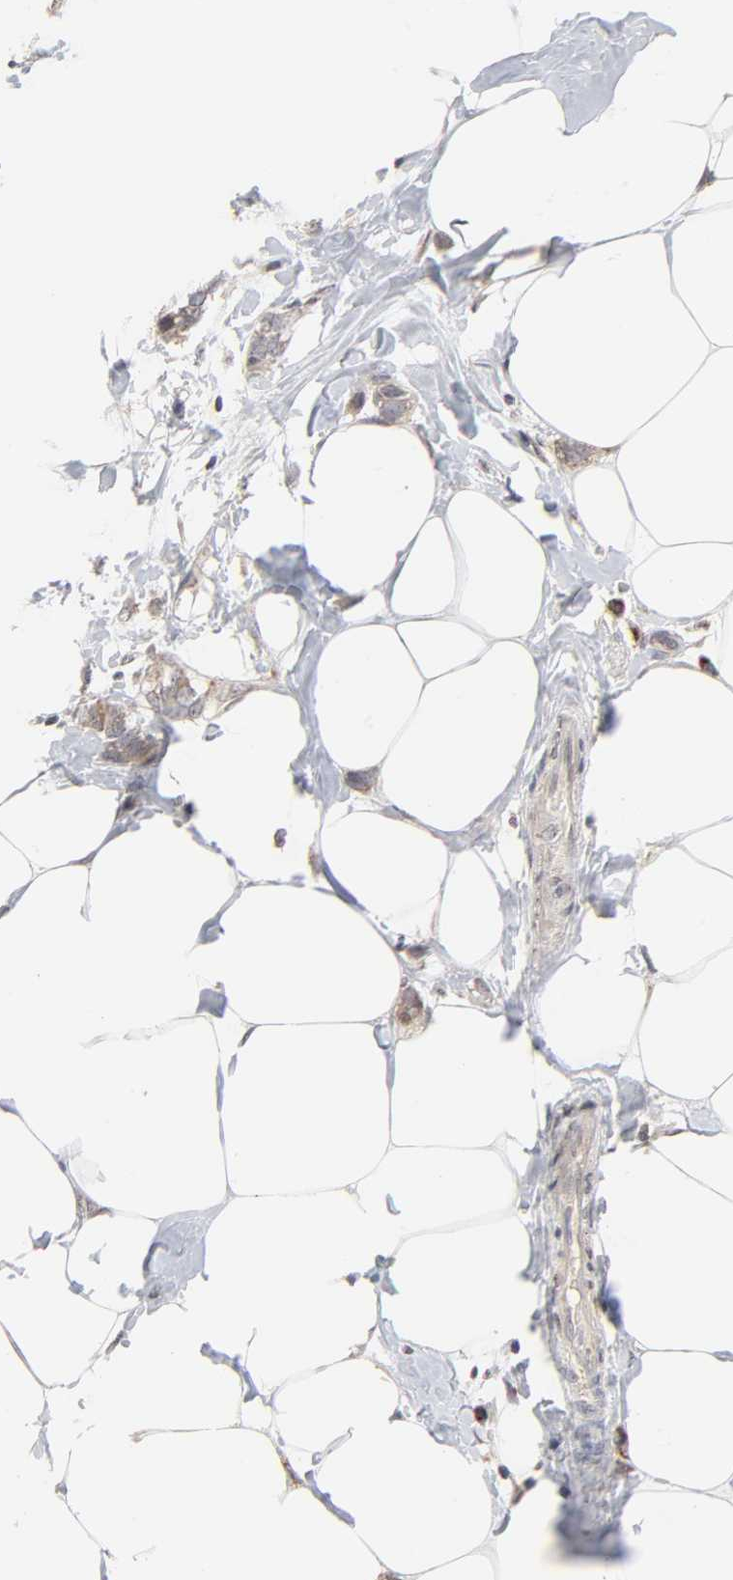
{"staining": {"intensity": "moderate", "quantity": ">75%", "location": "cytoplasmic/membranous"}, "tissue": "breast cancer", "cell_type": "Tumor cells", "image_type": "cancer", "snomed": [{"axis": "morphology", "description": "Normal tissue, NOS"}, {"axis": "morphology", "description": "Duct carcinoma"}, {"axis": "topography", "description": "Breast"}], "caption": "This micrograph shows IHC staining of breast cancer, with medium moderate cytoplasmic/membranous staining in about >75% of tumor cells.", "gene": "AUH", "patient": {"sex": "female", "age": 50}}